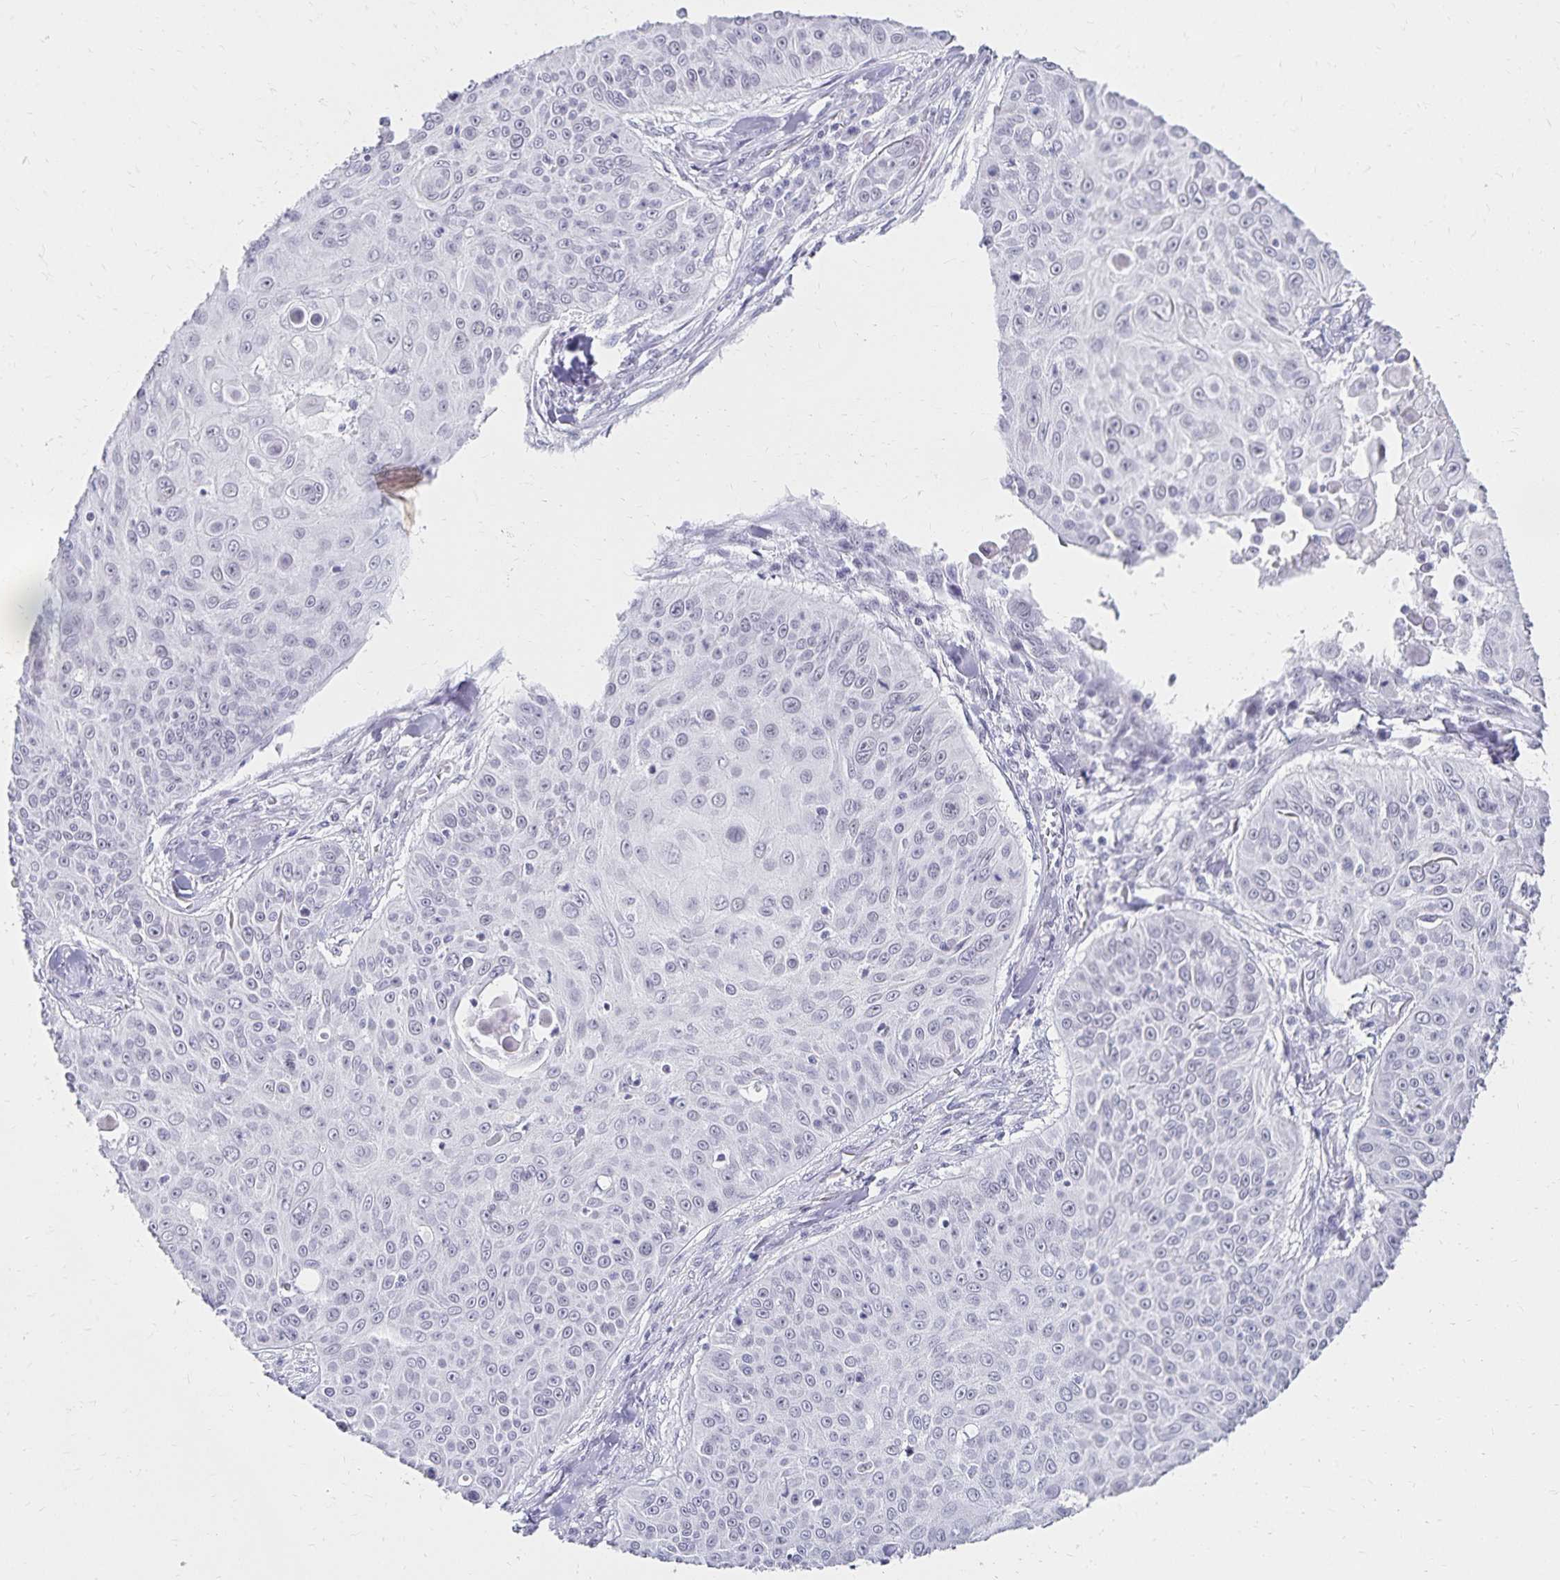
{"staining": {"intensity": "negative", "quantity": "none", "location": "none"}, "tissue": "skin cancer", "cell_type": "Tumor cells", "image_type": "cancer", "snomed": [{"axis": "morphology", "description": "Squamous cell carcinoma, NOS"}, {"axis": "topography", "description": "Skin"}], "caption": "The photomicrograph exhibits no significant expression in tumor cells of skin squamous cell carcinoma.", "gene": "C20orf85", "patient": {"sex": "male", "age": 82}}